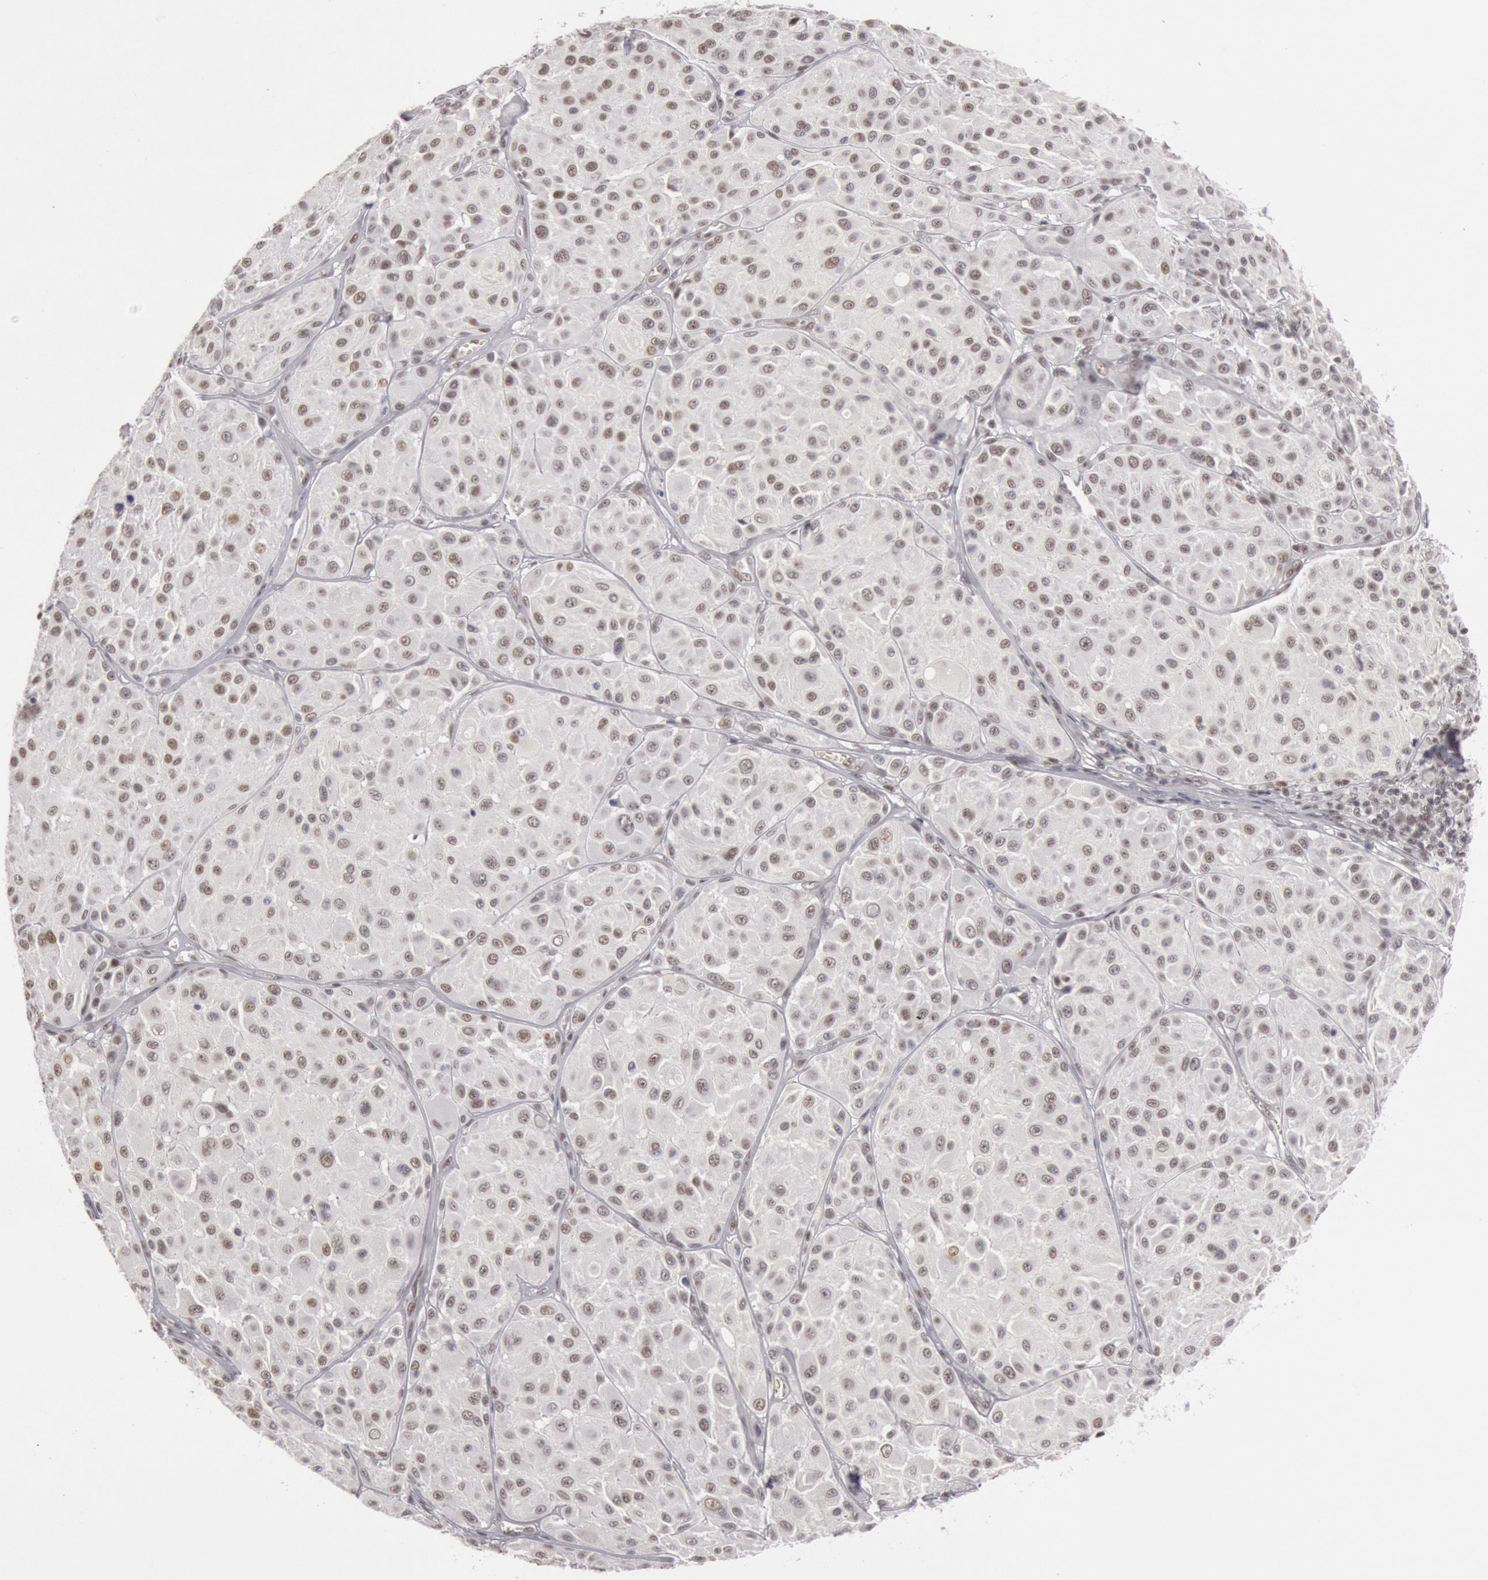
{"staining": {"intensity": "moderate", "quantity": ">75%", "location": "nuclear"}, "tissue": "melanoma", "cell_type": "Tumor cells", "image_type": "cancer", "snomed": [{"axis": "morphology", "description": "Malignant melanoma, NOS"}, {"axis": "topography", "description": "Skin"}], "caption": "Immunohistochemical staining of human malignant melanoma exhibits moderate nuclear protein positivity in approximately >75% of tumor cells.", "gene": "ESS2", "patient": {"sex": "male", "age": 36}}